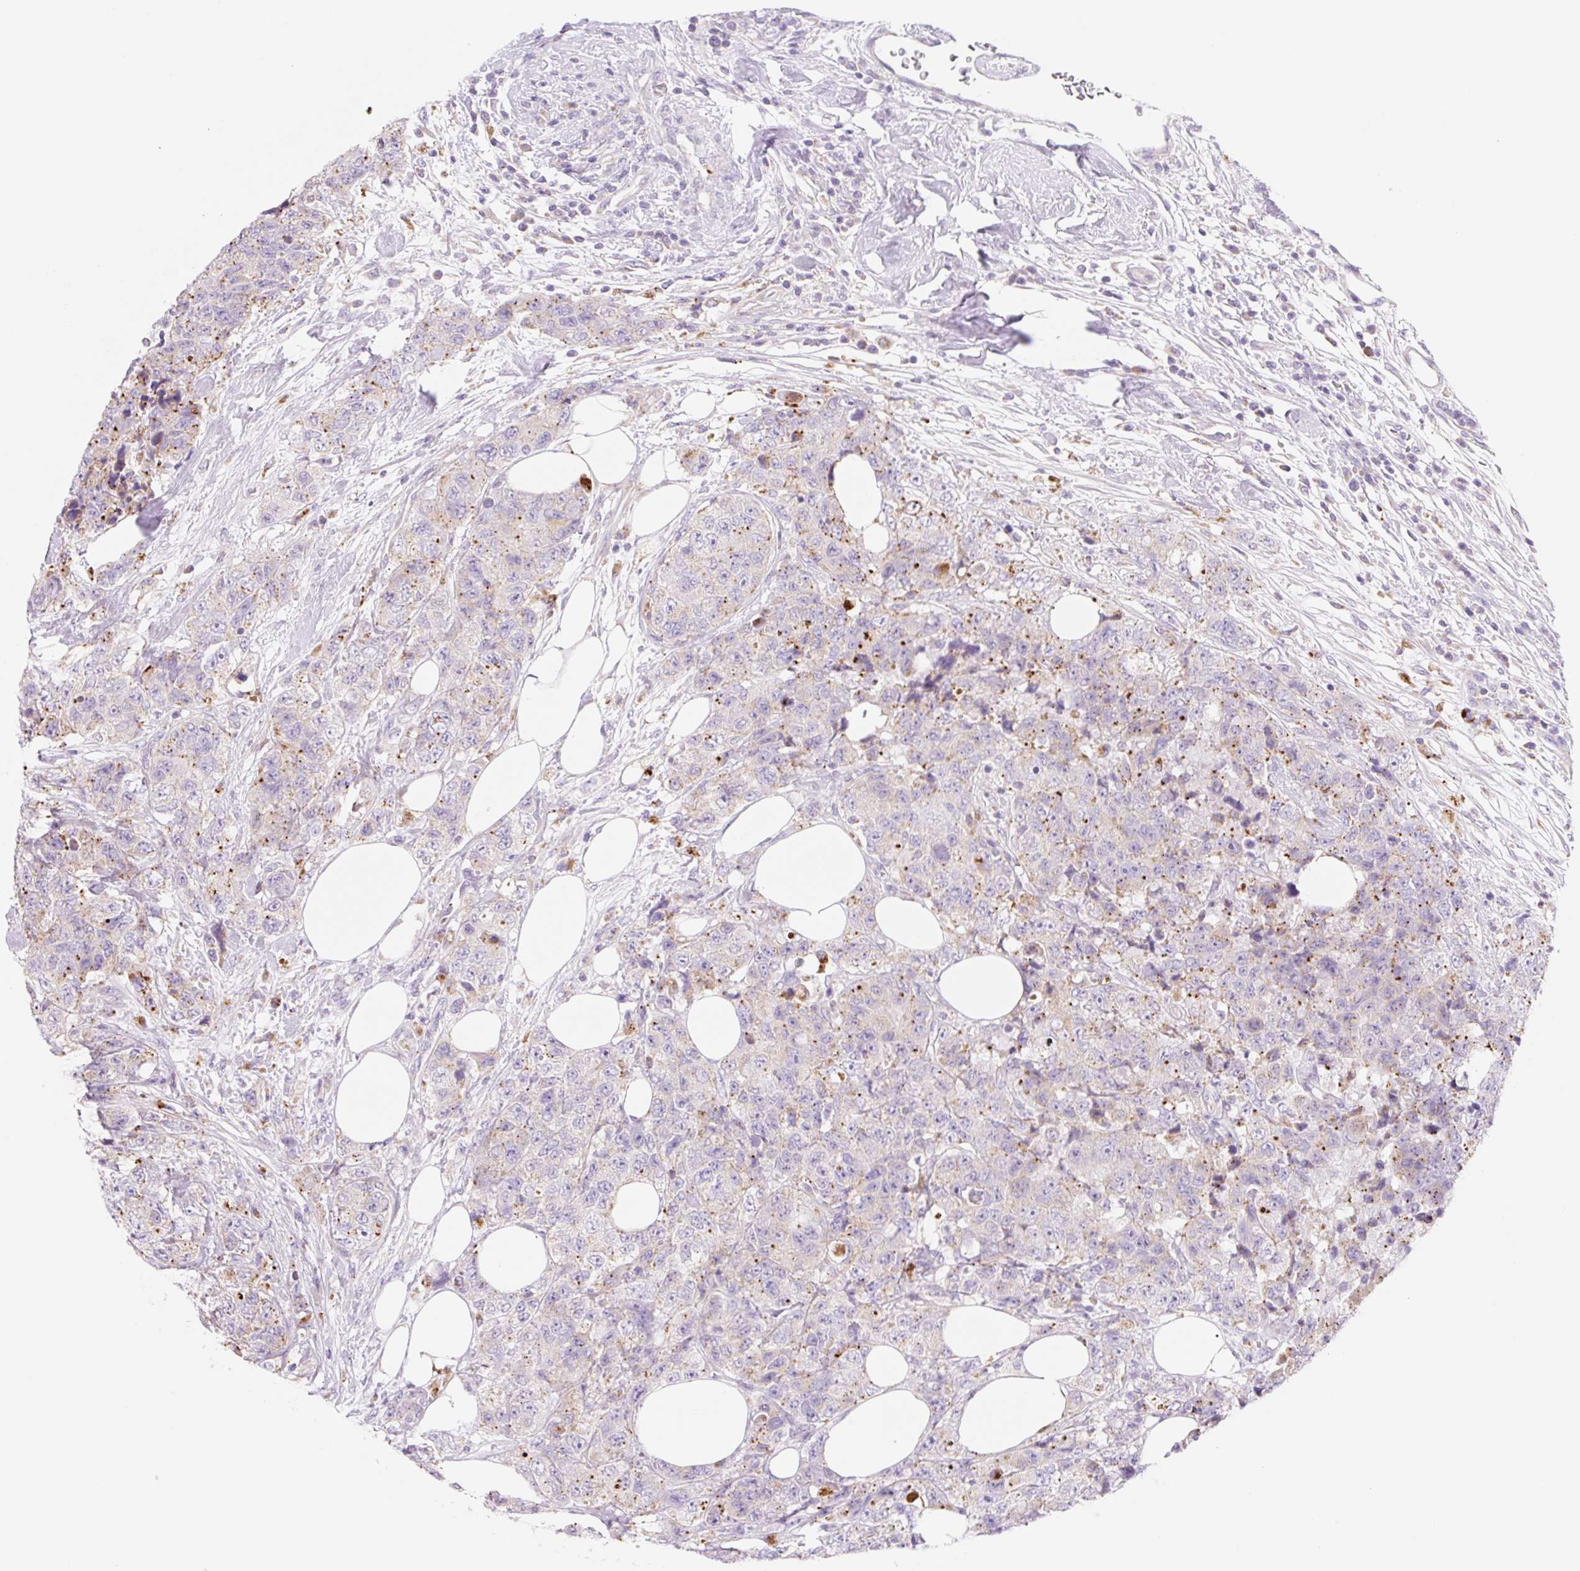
{"staining": {"intensity": "moderate", "quantity": "25%-75%", "location": "cytoplasmic/membranous"}, "tissue": "urothelial cancer", "cell_type": "Tumor cells", "image_type": "cancer", "snomed": [{"axis": "morphology", "description": "Urothelial carcinoma, High grade"}, {"axis": "topography", "description": "Urinary bladder"}], "caption": "Urothelial cancer was stained to show a protein in brown. There is medium levels of moderate cytoplasmic/membranous staining in approximately 25%-75% of tumor cells. The staining was performed using DAB to visualize the protein expression in brown, while the nuclei were stained in blue with hematoxylin (Magnification: 20x).", "gene": "CLEC3A", "patient": {"sex": "female", "age": 78}}